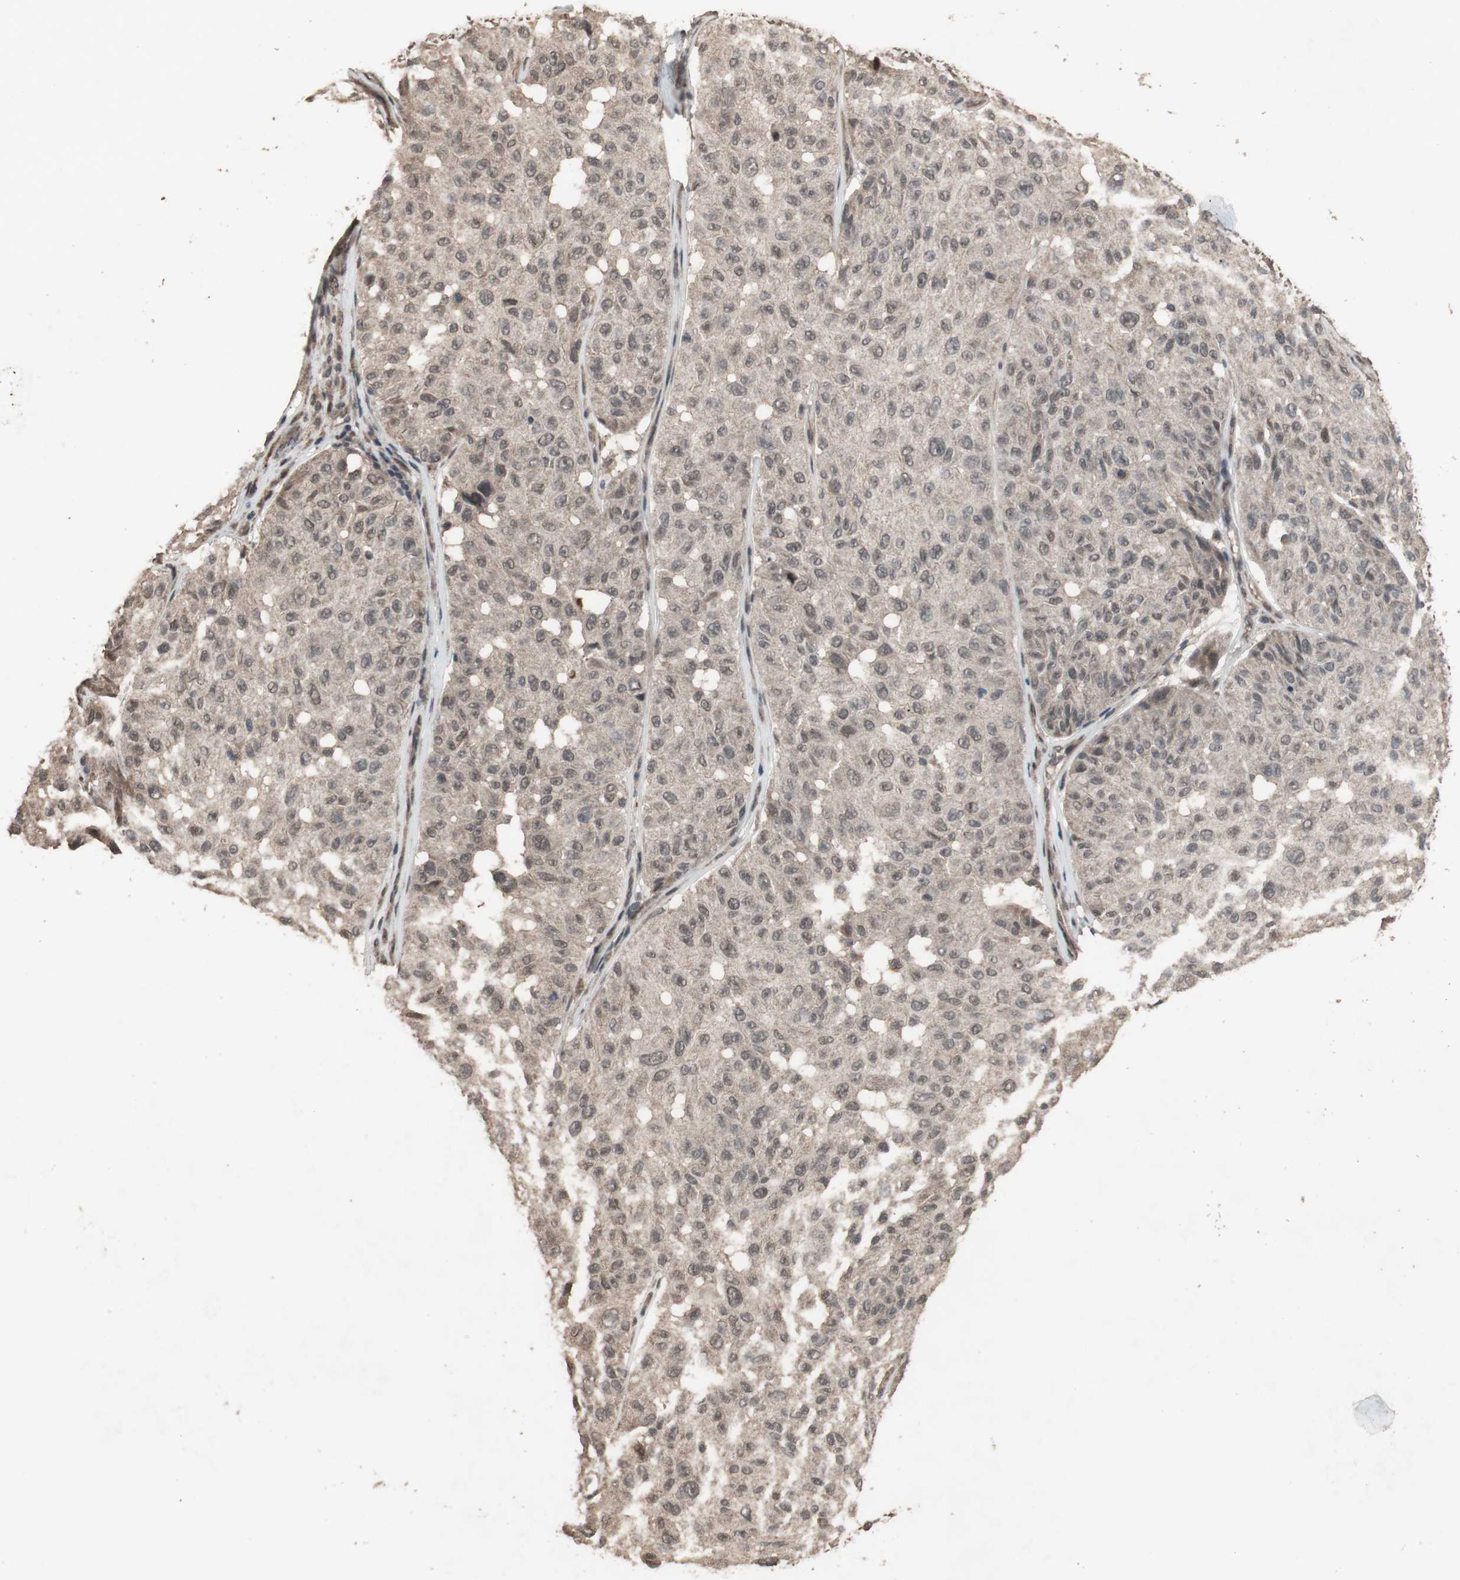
{"staining": {"intensity": "weak", "quantity": ">75%", "location": "cytoplasmic/membranous"}, "tissue": "melanoma", "cell_type": "Tumor cells", "image_type": "cancer", "snomed": [{"axis": "morphology", "description": "Malignant melanoma, NOS"}, {"axis": "topography", "description": "Skin"}], "caption": "A brown stain labels weak cytoplasmic/membranous expression of a protein in malignant melanoma tumor cells. Ihc stains the protein of interest in brown and the nuclei are stained blue.", "gene": "KANSL1", "patient": {"sex": "female", "age": 46}}